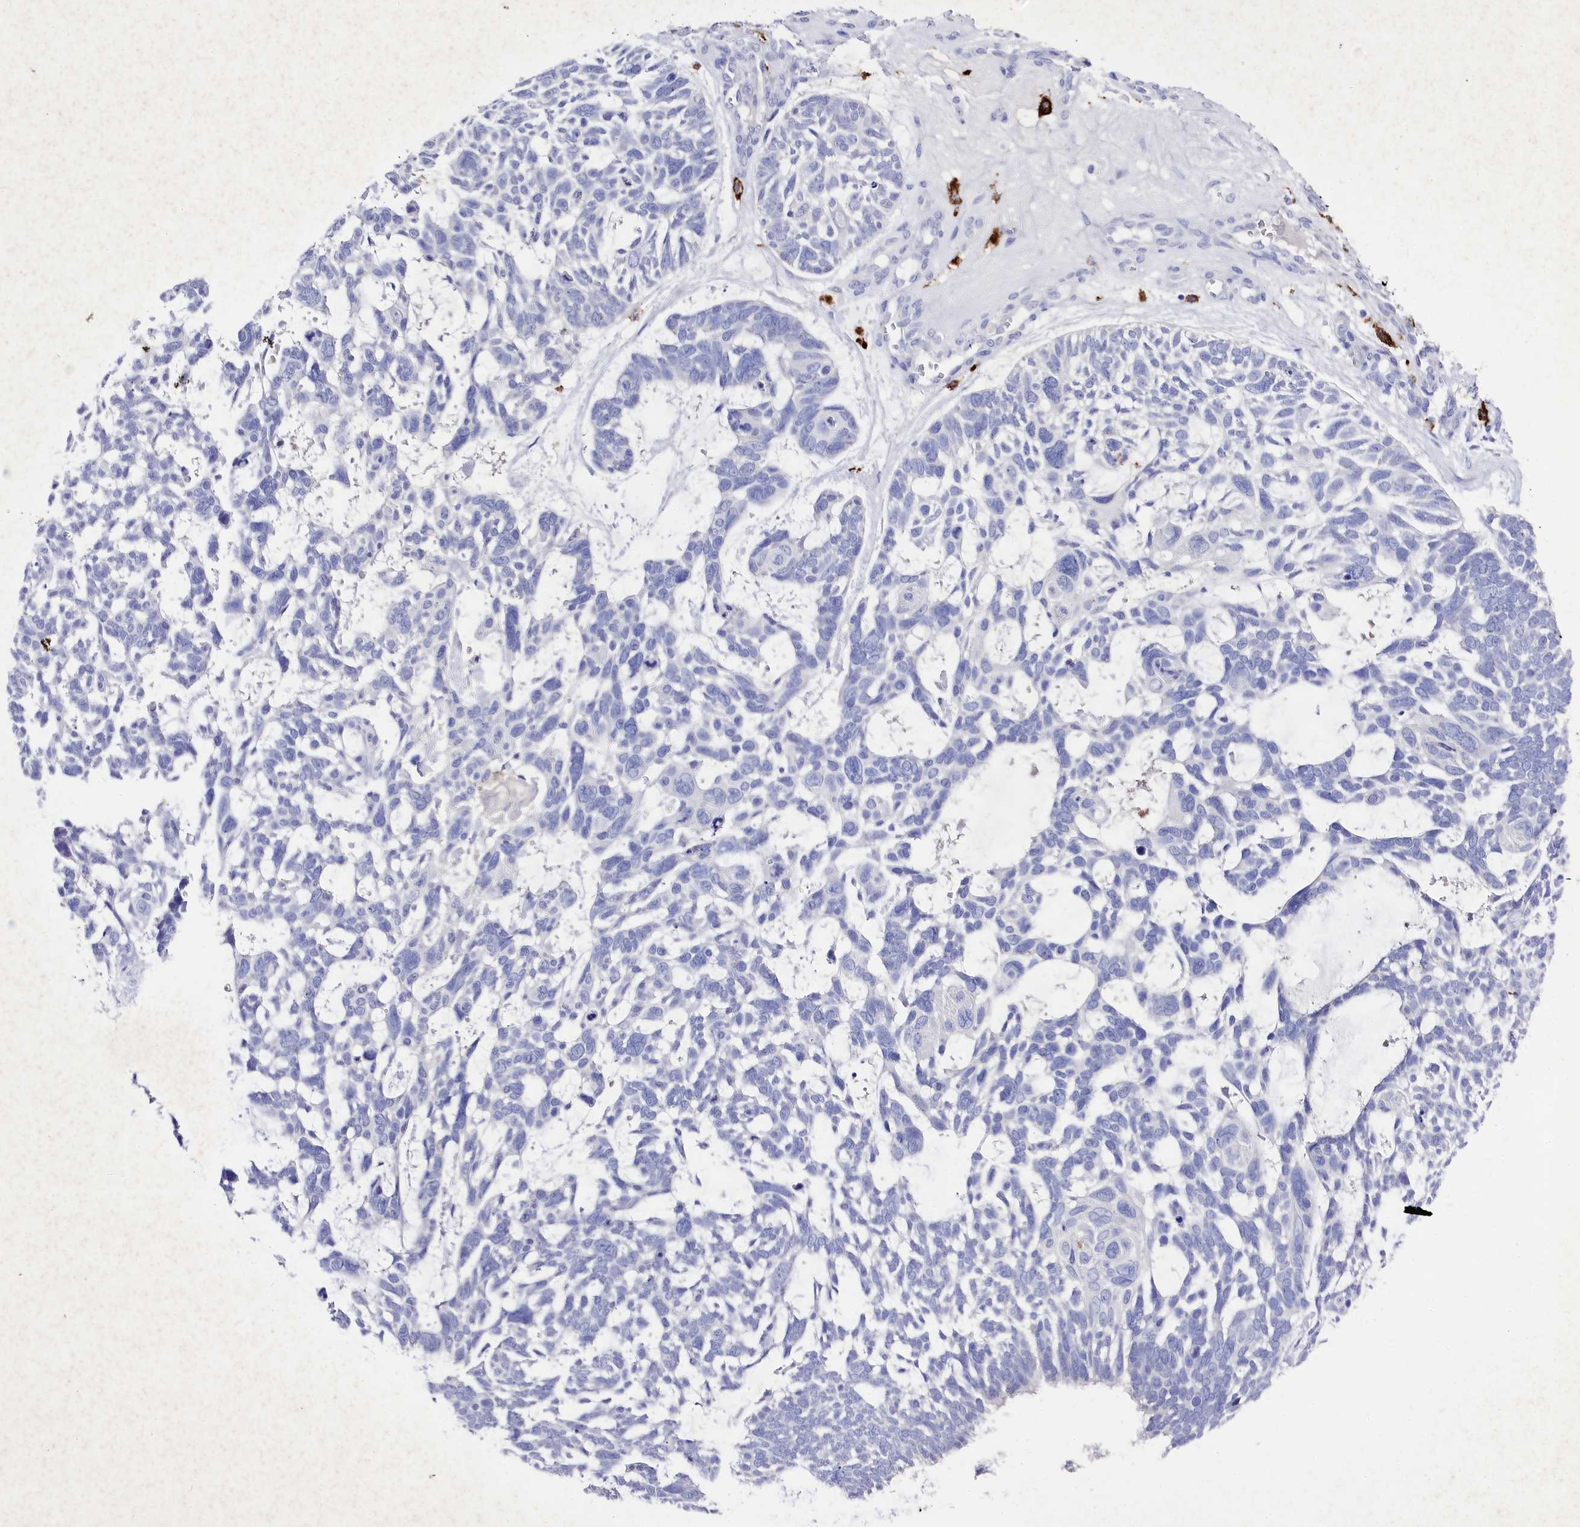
{"staining": {"intensity": "negative", "quantity": "none", "location": "none"}, "tissue": "skin cancer", "cell_type": "Tumor cells", "image_type": "cancer", "snomed": [{"axis": "morphology", "description": "Basal cell carcinoma"}, {"axis": "topography", "description": "Skin"}], "caption": "IHC micrograph of skin basal cell carcinoma stained for a protein (brown), which exhibits no staining in tumor cells. (DAB (3,3'-diaminobenzidine) IHC, high magnification).", "gene": "CLEC4M", "patient": {"sex": "male", "age": 88}}